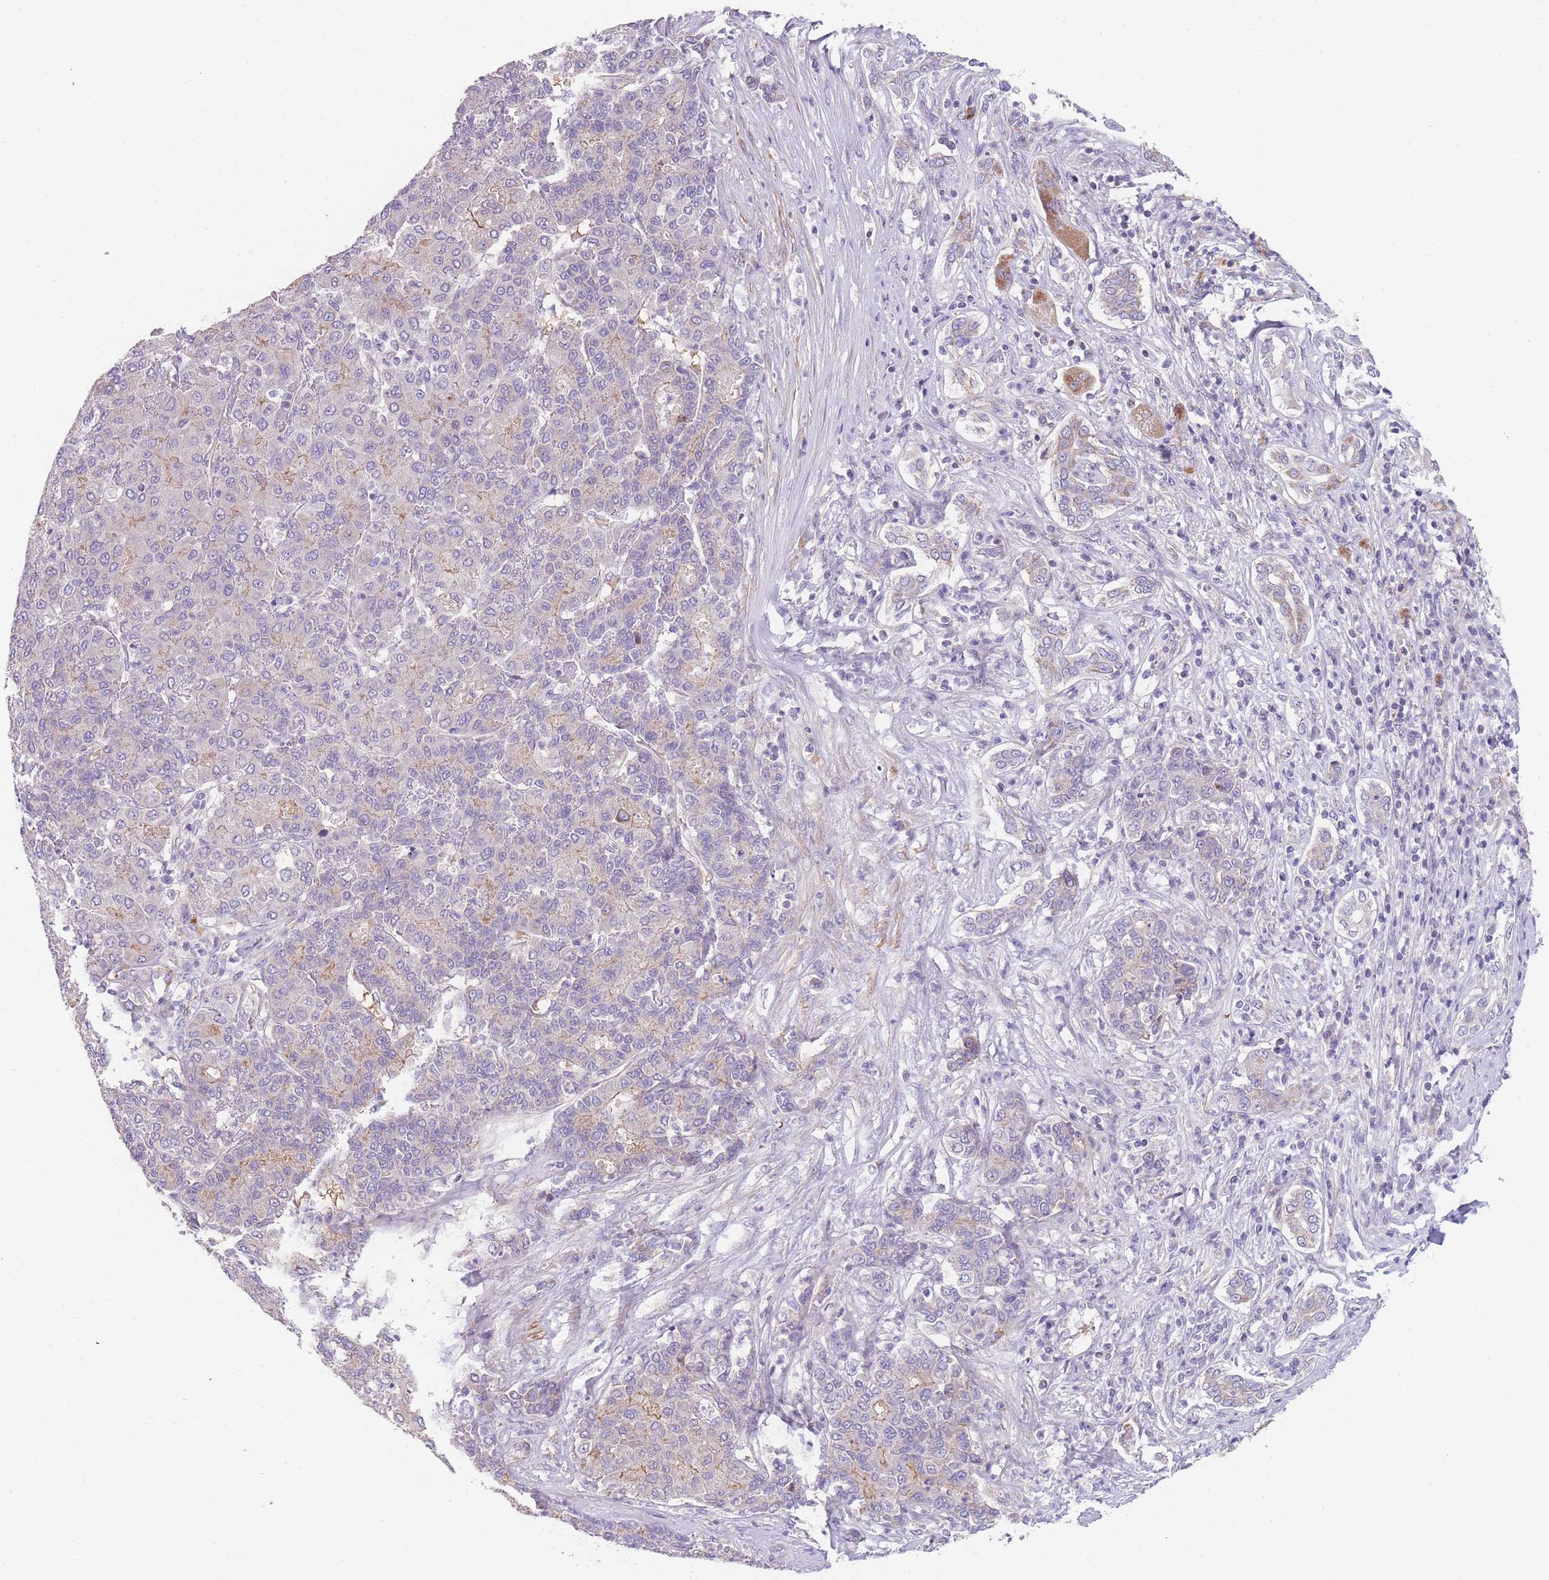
{"staining": {"intensity": "negative", "quantity": "none", "location": "none"}, "tissue": "liver cancer", "cell_type": "Tumor cells", "image_type": "cancer", "snomed": [{"axis": "morphology", "description": "Carcinoma, Hepatocellular, NOS"}, {"axis": "topography", "description": "Liver"}], "caption": "An image of liver cancer stained for a protein demonstrates no brown staining in tumor cells.", "gene": "SMPD4", "patient": {"sex": "male", "age": 65}}